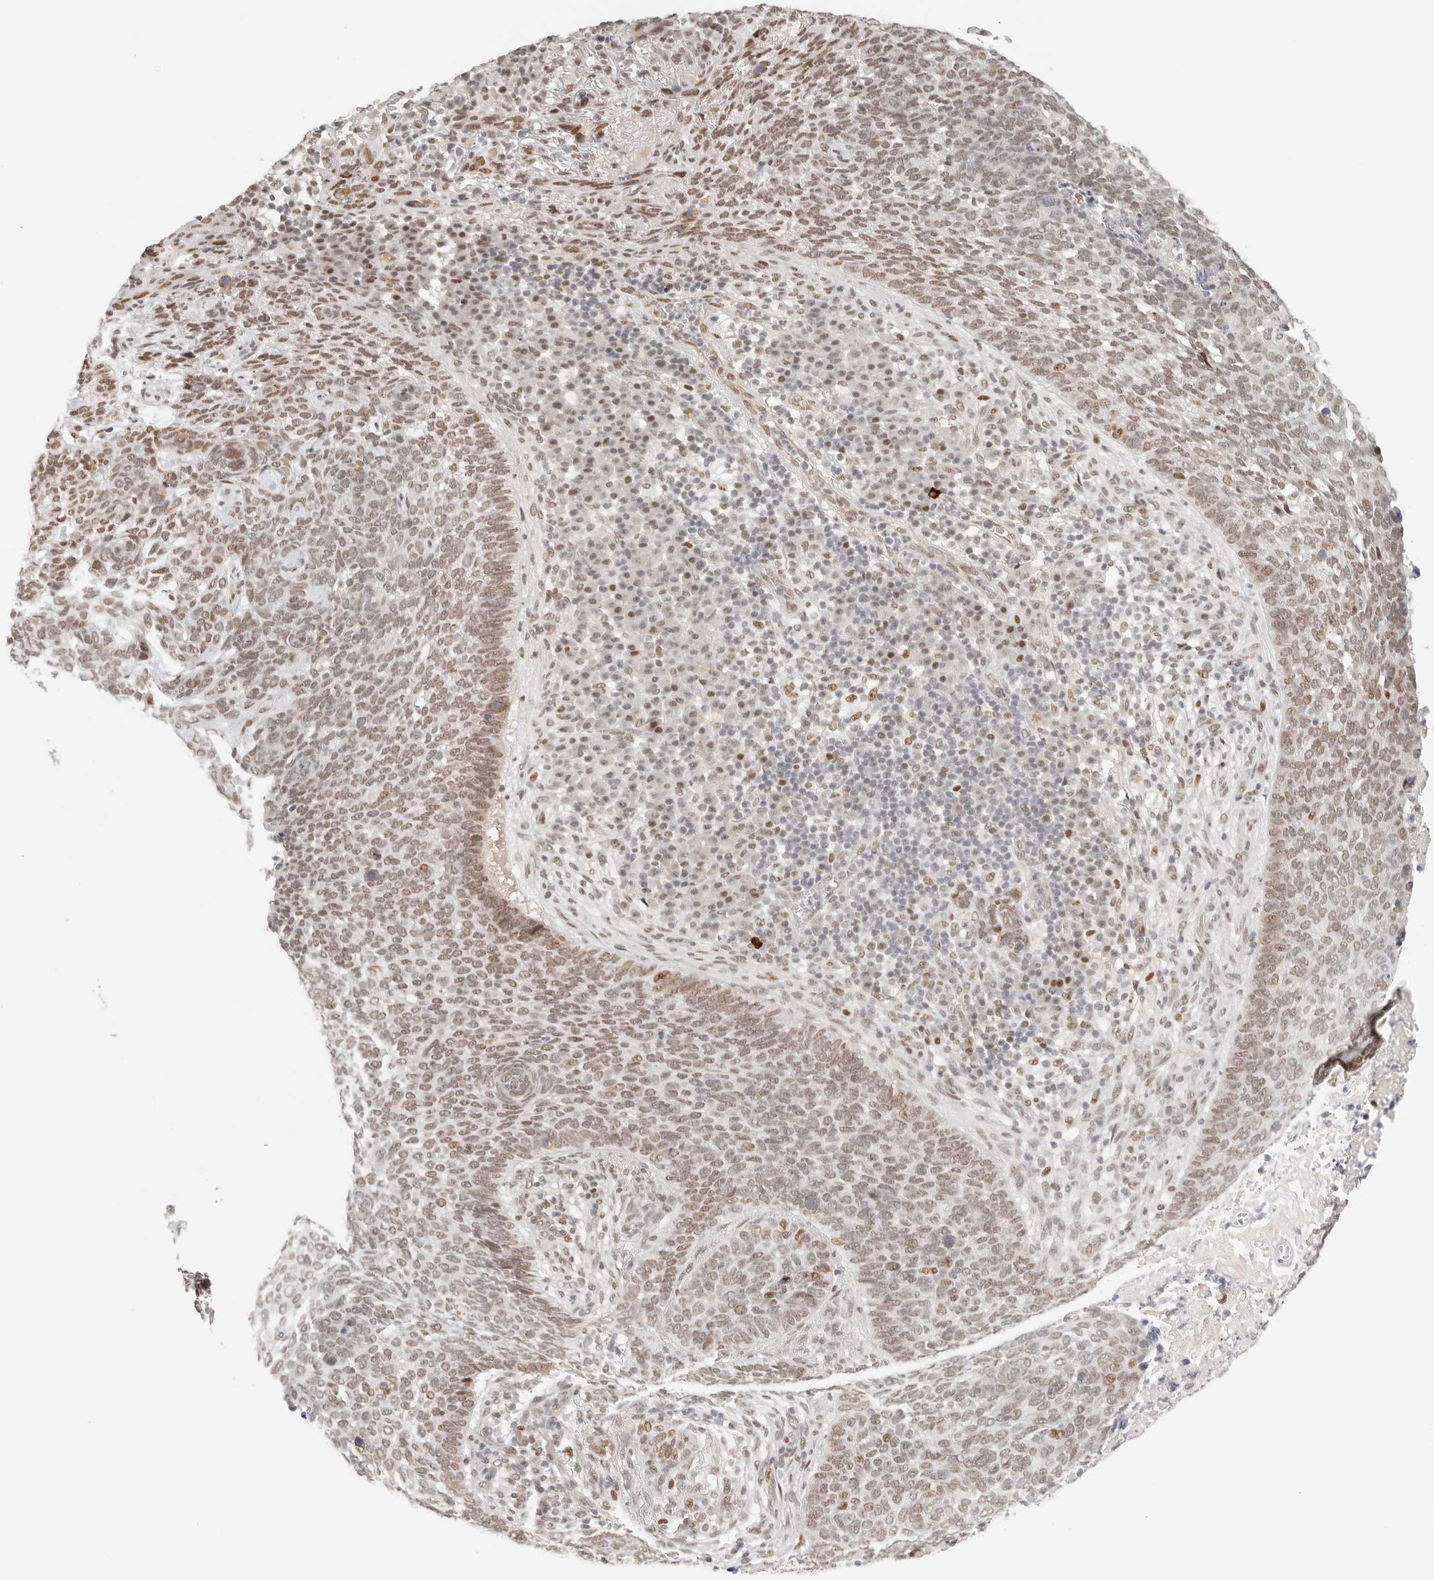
{"staining": {"intensity": "weak", "quantity": ">75%", "location": "nuclear"}, "tissue": "skin cancer", "cell_type": "Tumor cells", "image_type": "cancer", "snomed": [{"axis": "morphology", "description": "Basal cell carcinoma"}, {"axis": "topography", "description": "Skin"}], "caption": "IHC staining of skin basal cell carcinoma, which reveals low levels of weak nuclear staining in approximately >75% of tumor cells indicating weak nuclear protein expression. The staining was performed using DAB (3,3'-diaminobenzidine) (brown) for protein detection and nuclei were counterstained in hematoxylin (blue).", "gene": "HOXC5", "patient": {"sex": "female", "age": 64}}